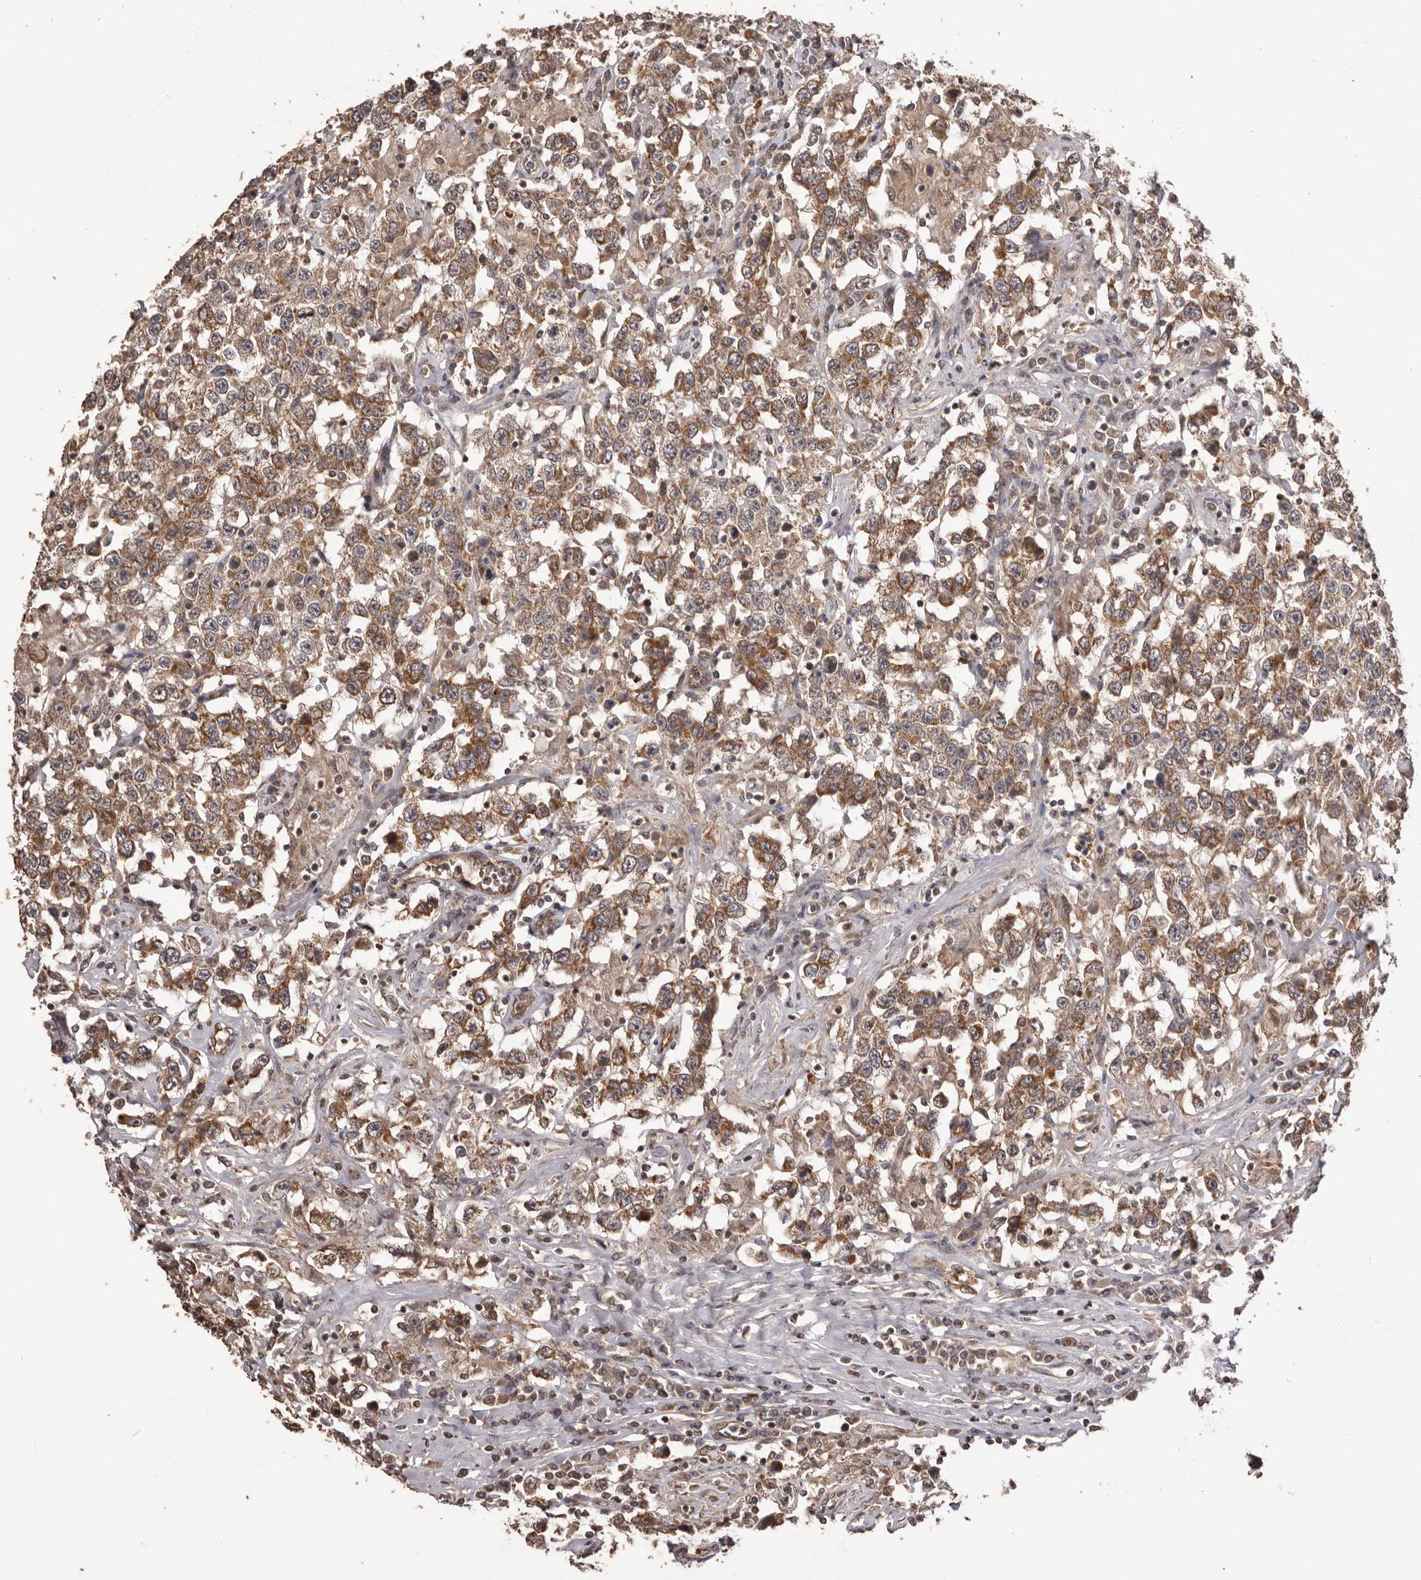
{"staining": {"intensity": "moderate", "quantity": ">75%", "location": "cytoplasmic/membranous"}, "tissue": "testis cancer", "cell_type": "Tumor cells", "image_type": "cancer", "snomed": [{"axis": "morphology", "description": "Seminoma, NOS"}, {"axis": "topography", "description": "Testis"}], "caption": "This histopathology image reveals IHC staining of testis cancer, with medium moderate cytoplasmic/membranous expression in approximately >75% of tumor cells.", "gene": "QRSL1", "patient": {"sex": "male", "age": 41}}